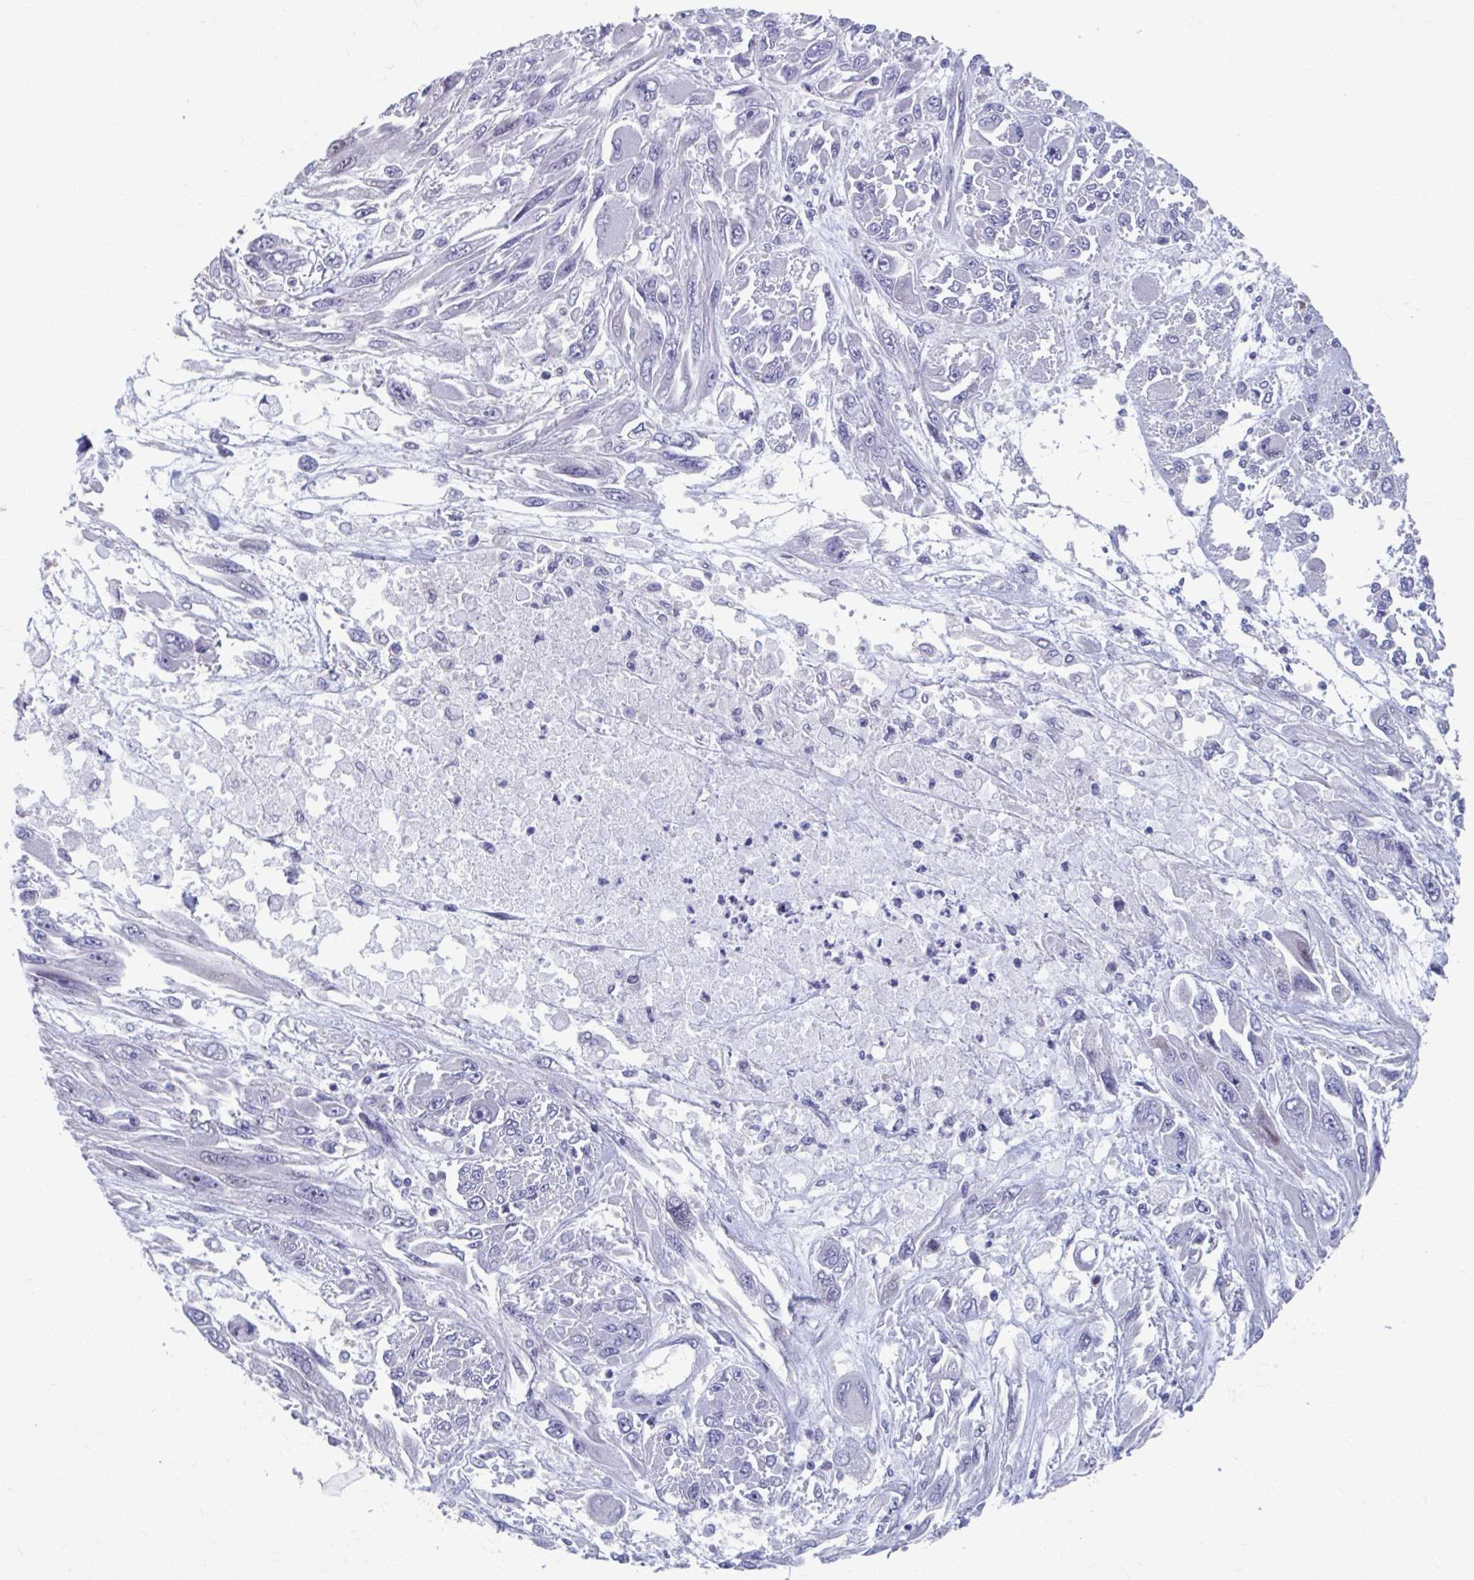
{"staining": {"intensity": "negative", "quantity": "none", "location": "none"}, "tissue": "melanoma", "cell_type": "Tumor cells", "image_type": "cancer", "snomed": [{"axis": "morphology", "description": "Malignant melanoma, NOS"}, {"axis": "topography", "description": "Skin"}], "caption": "A high-resolution histopathology image shows immunohistochemistry staining of melanoma, which demonstrates no significant staining in tumor cells.", "gene": "ABHD16B", "patient": {"sex": "female", "age": 91}}